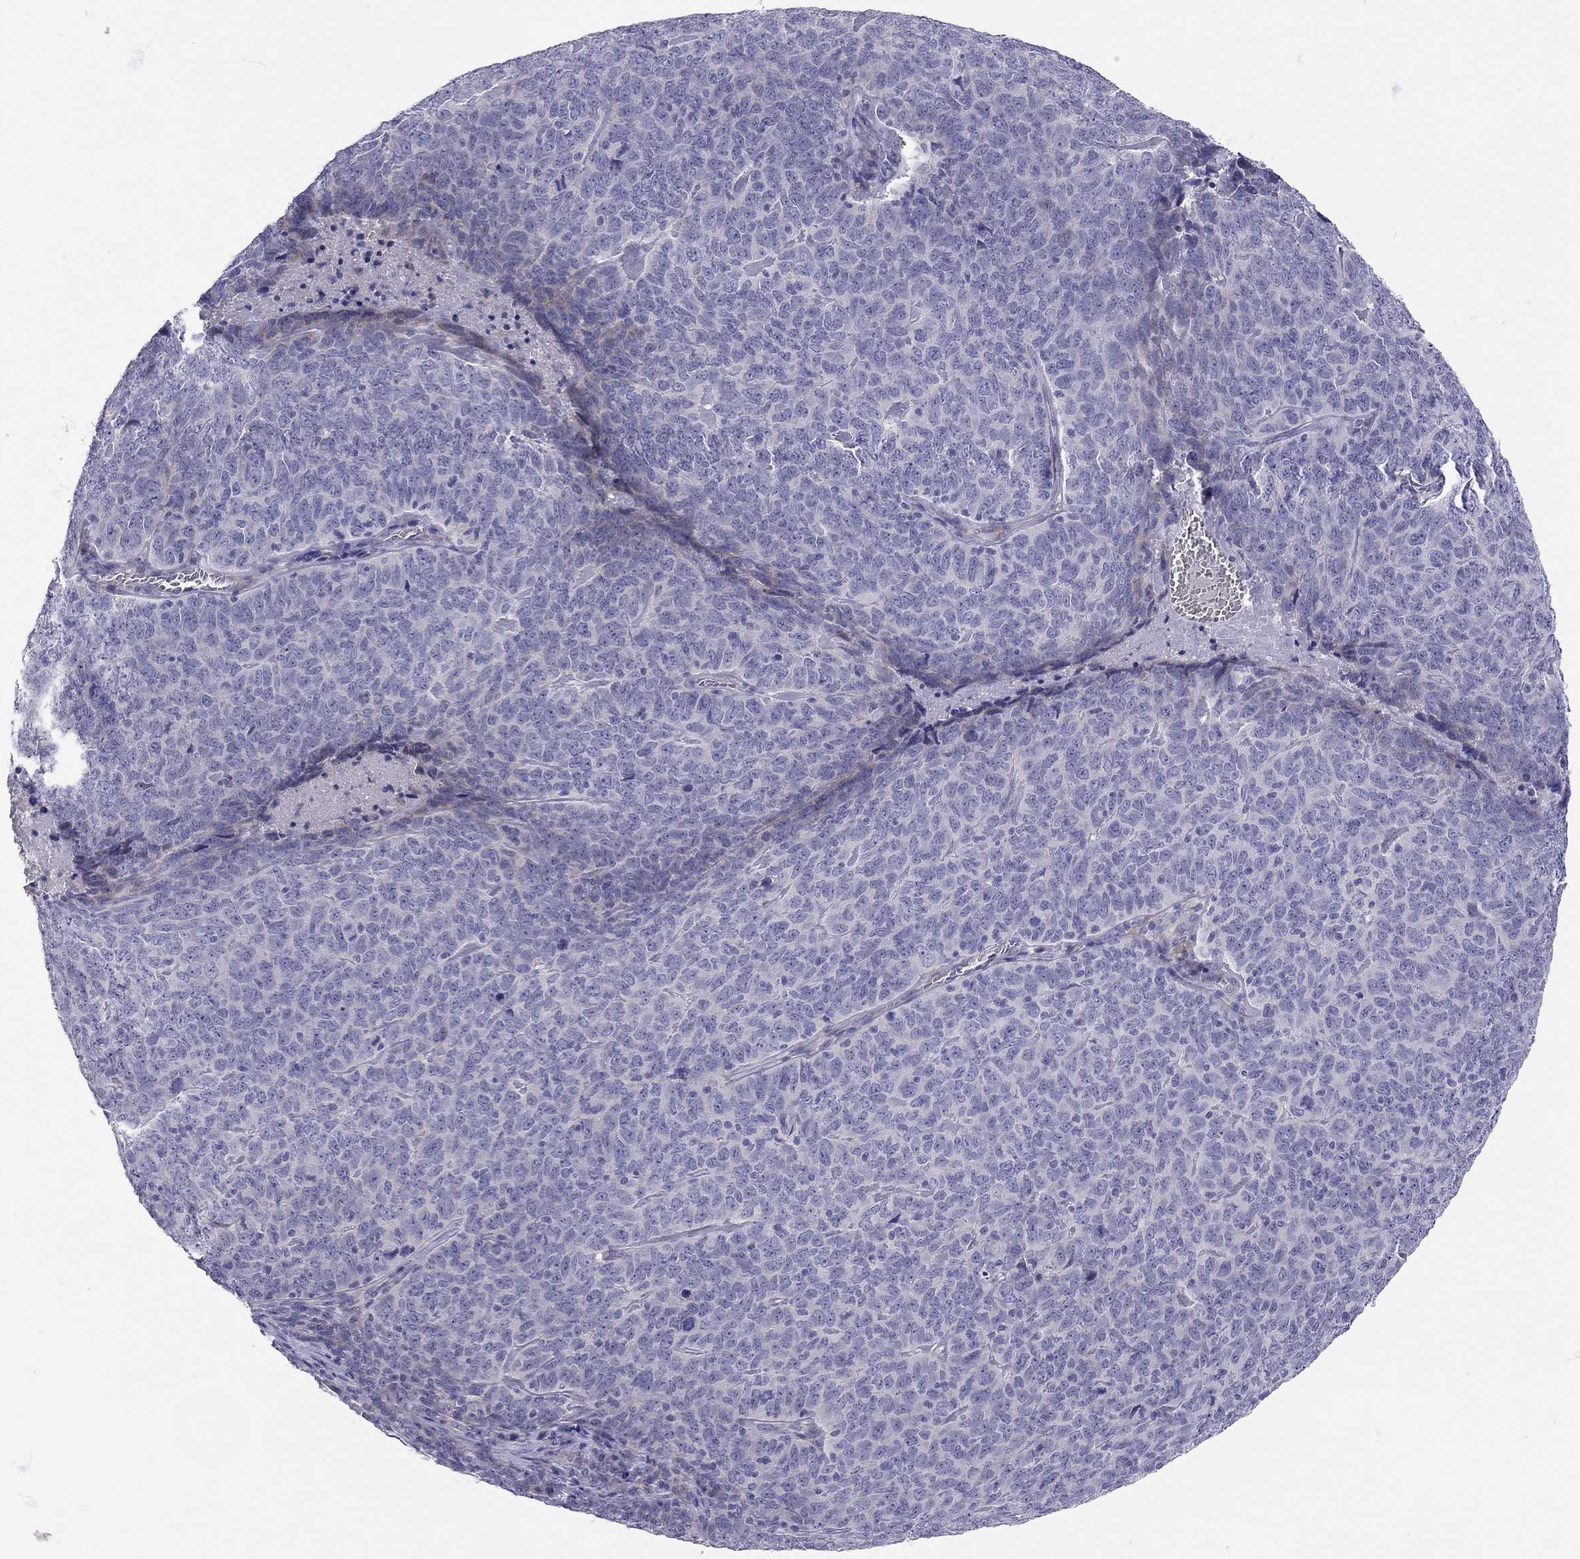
{"staining": {"intensity": "negative", "quantity": "none", "location": "none"}, "tissue": "skin cancer", "cell_type": "Tumor cells", "image_type": "cancer", "snomed": [{"axis": "morphology", "description": "Squamous cell carcinoma, NOS"}, {"axis": "topography", "description": "Skin"}, {"axis": "topography", "description": "Anal"}], "caption": "This histopathology image is of squamous cell carcinoma (skin) stained with IHC to label a protein in brown with the nuclei are counter-stained blue. There is no staining in tumor cells.", "gene": "SCARB1", "patient": {"sex": "female", "age": 51}}